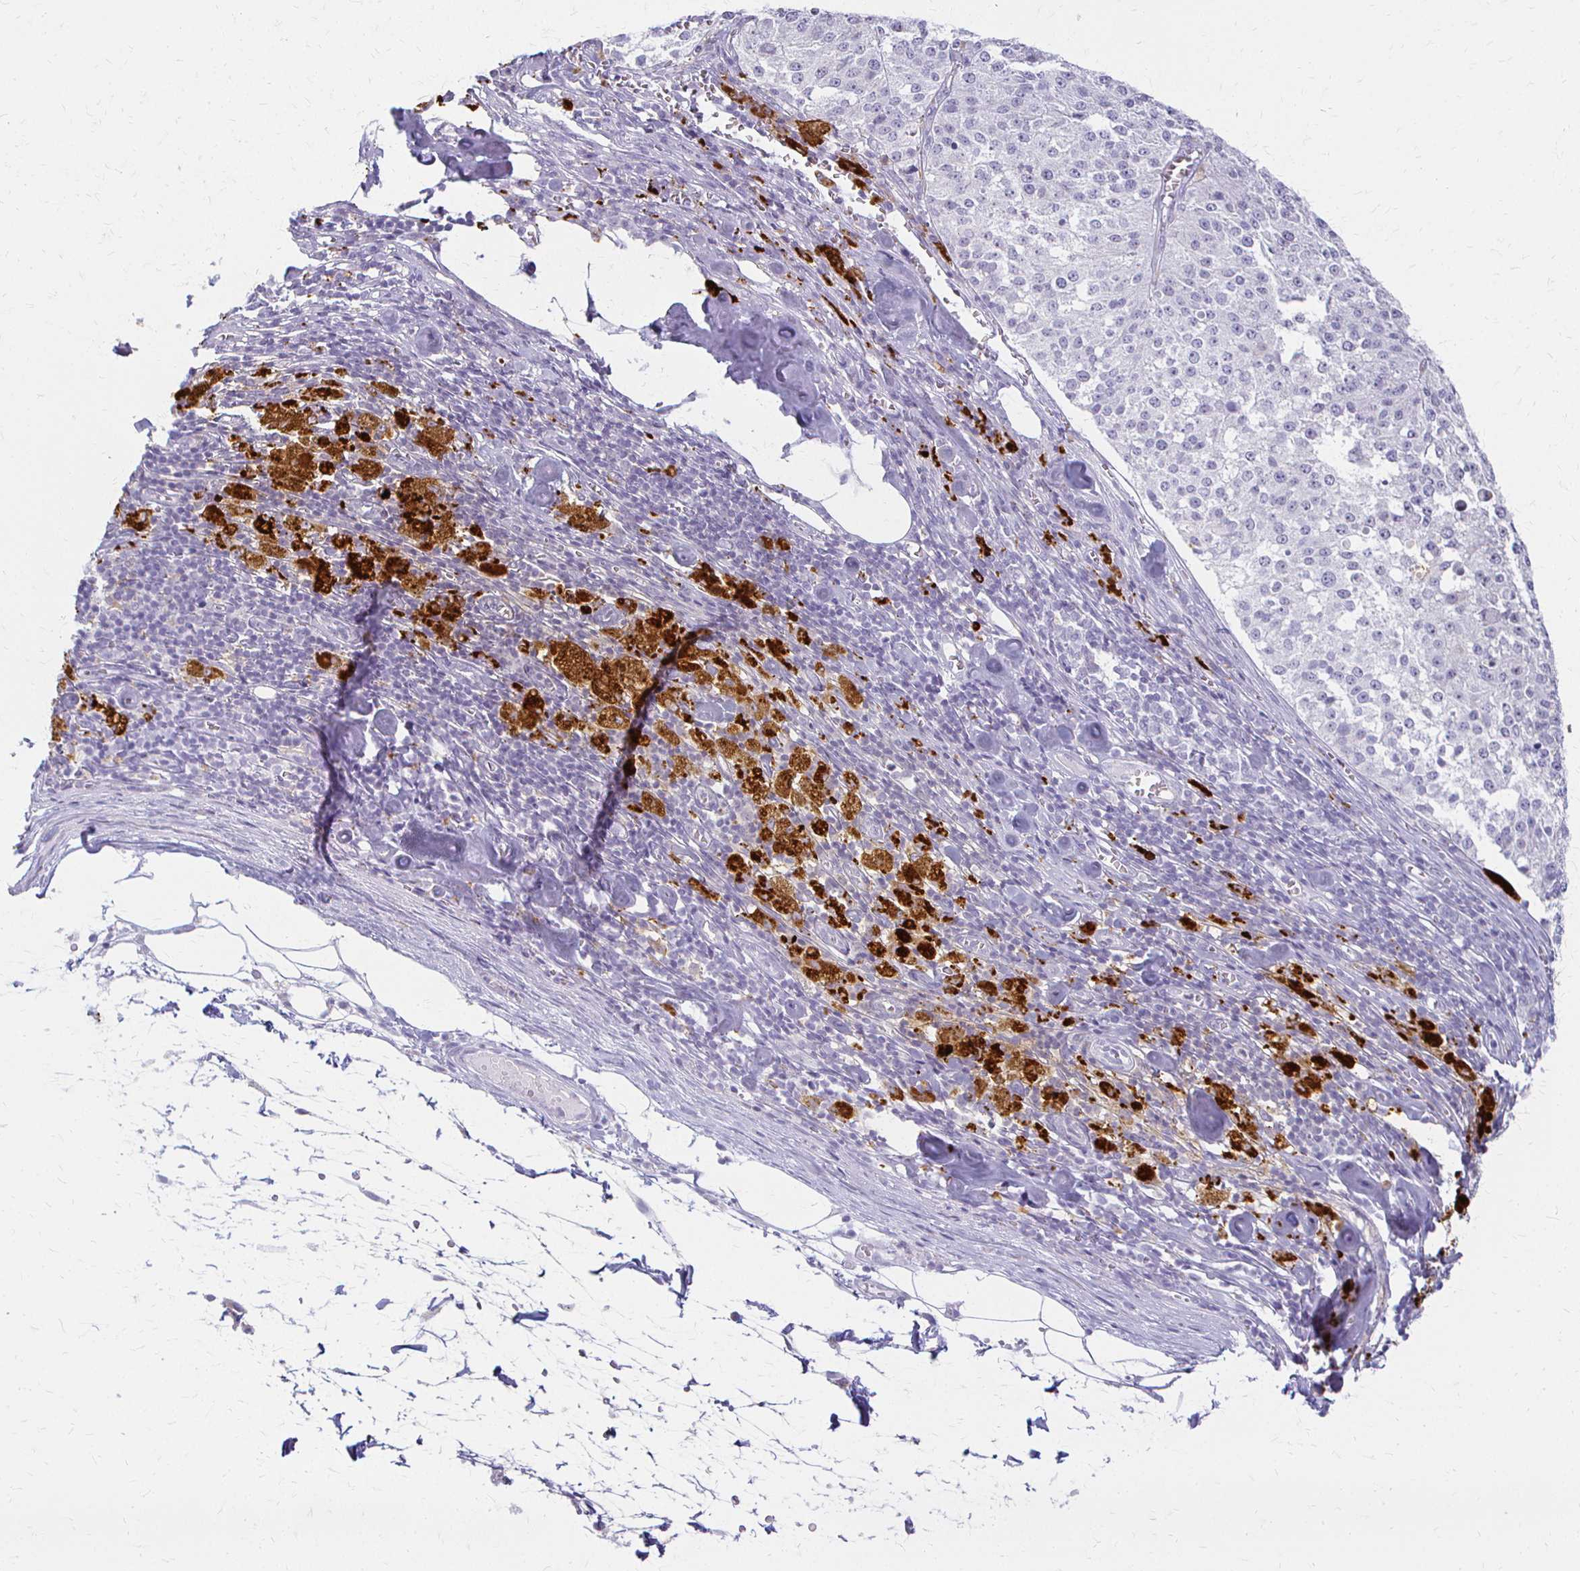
{"staining": {"intensity": "negative", "quantity": "none", "location": "none"}, "tissue": "melanoma", "cell_type": "Tumor cells", "image_type": "cancer", "snomed": [{"axis": "morphology", "description": "Malignant melanoma, Metastatic site"}, {"axis": "topography", "description": "Lymph node"}], "caption": "Tumor cells are negative for protein expression in human malignant melanoma (metastatic site).", "gene": "ACP5", "patient": {"sex": "female", "age": 64}}